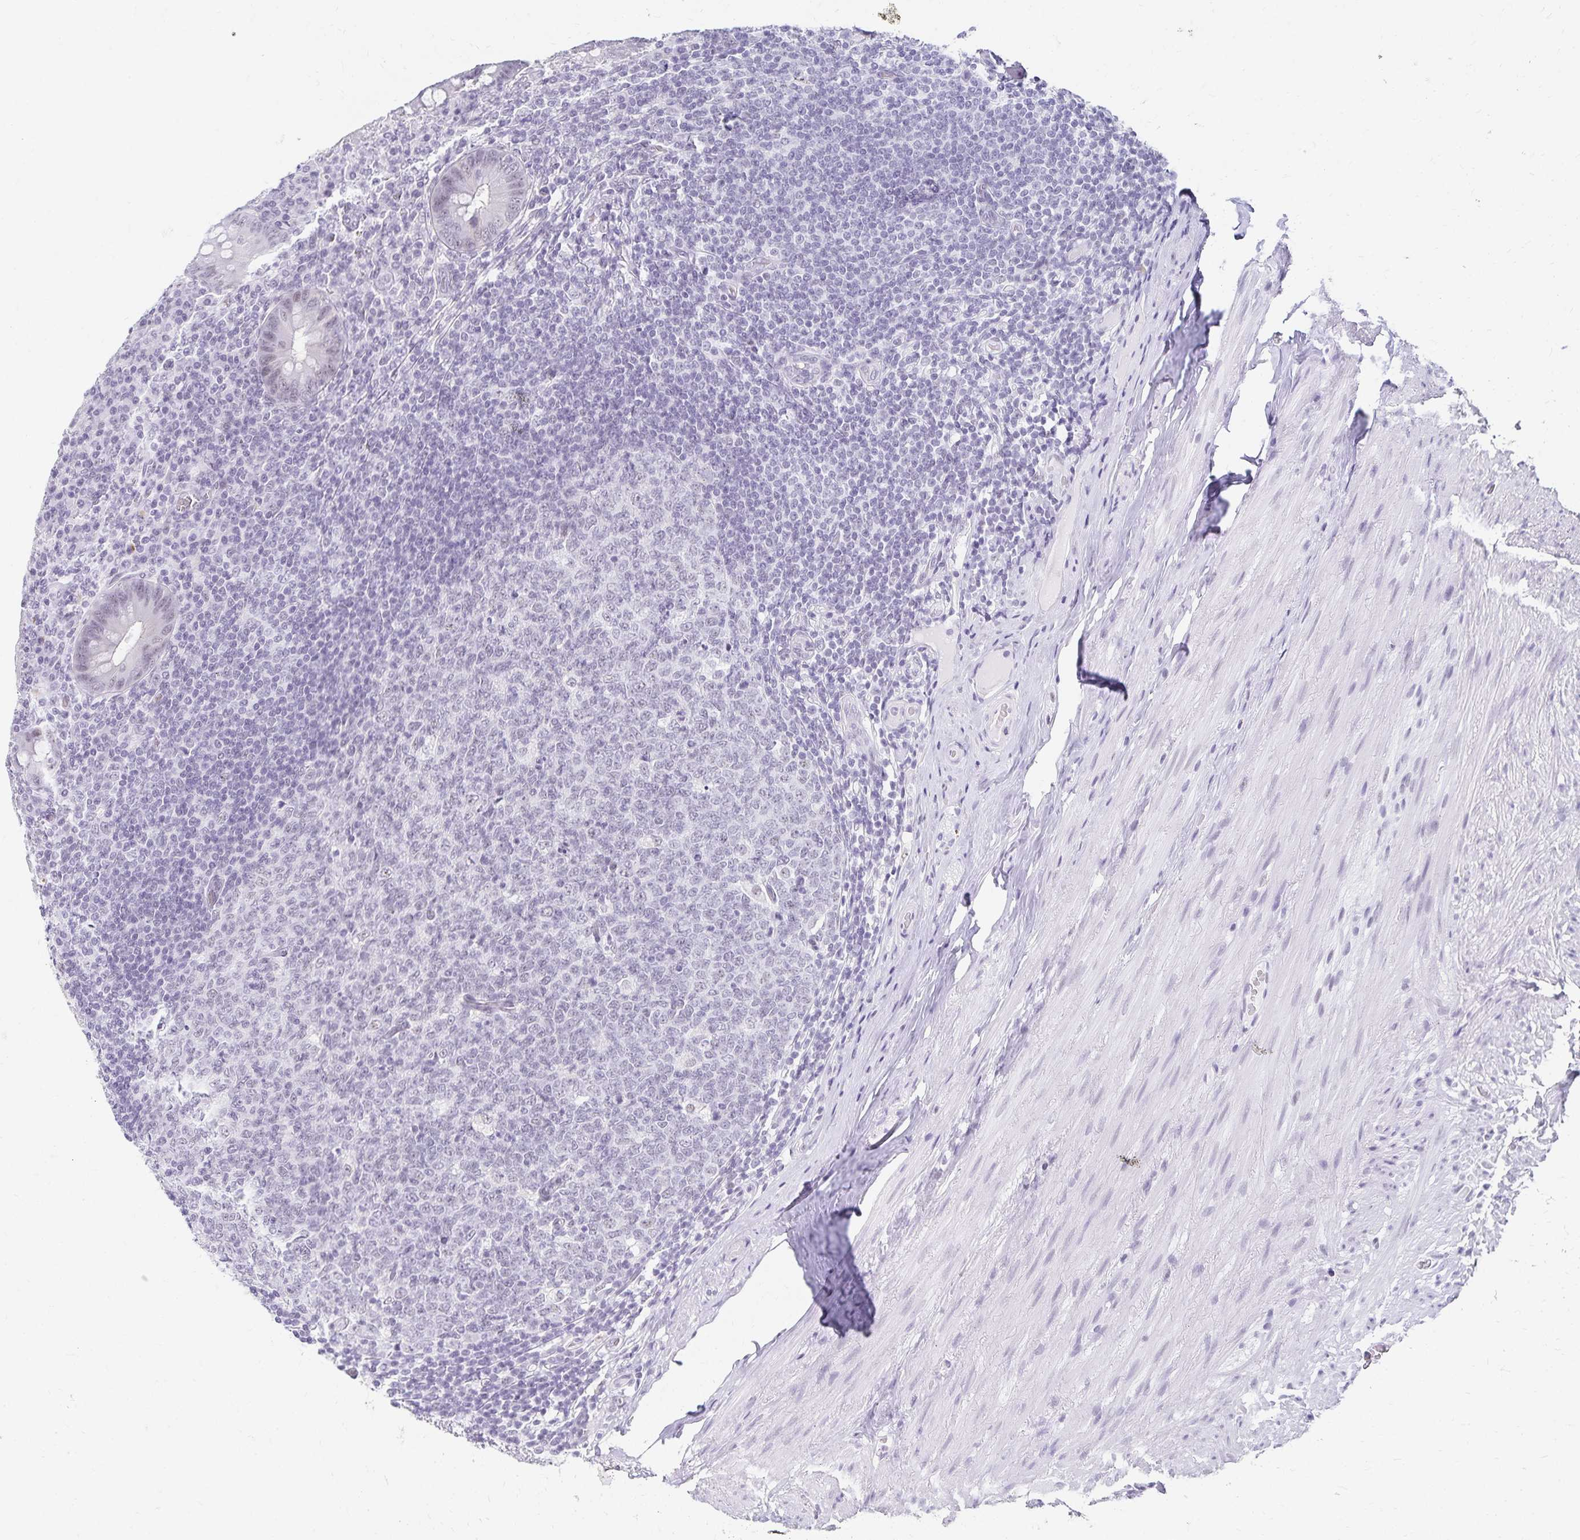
{"staining": {"intensity": "negative", "quantity": "none", "location": "none"}, "tissue": "appendix", "cell_type": "Glandular cells", "image_type": "normal", "snomed": [{"axis": "morphology", "description": "Normal tissue, NOS"}, {"axis": "topography", "description": "Appendix"}], "caption": "IHC histopathology image of normal human appendix stained for a protein (brown), which demonstrates no expression in glandular cells. (DAB (3,3'-diaminobenzidine) immunohistochemistry (IHC) visualized using brightfield microscopy, high magnification).", "gene": "C20orf85", "patient": {"sex": "male", "age": 71}}